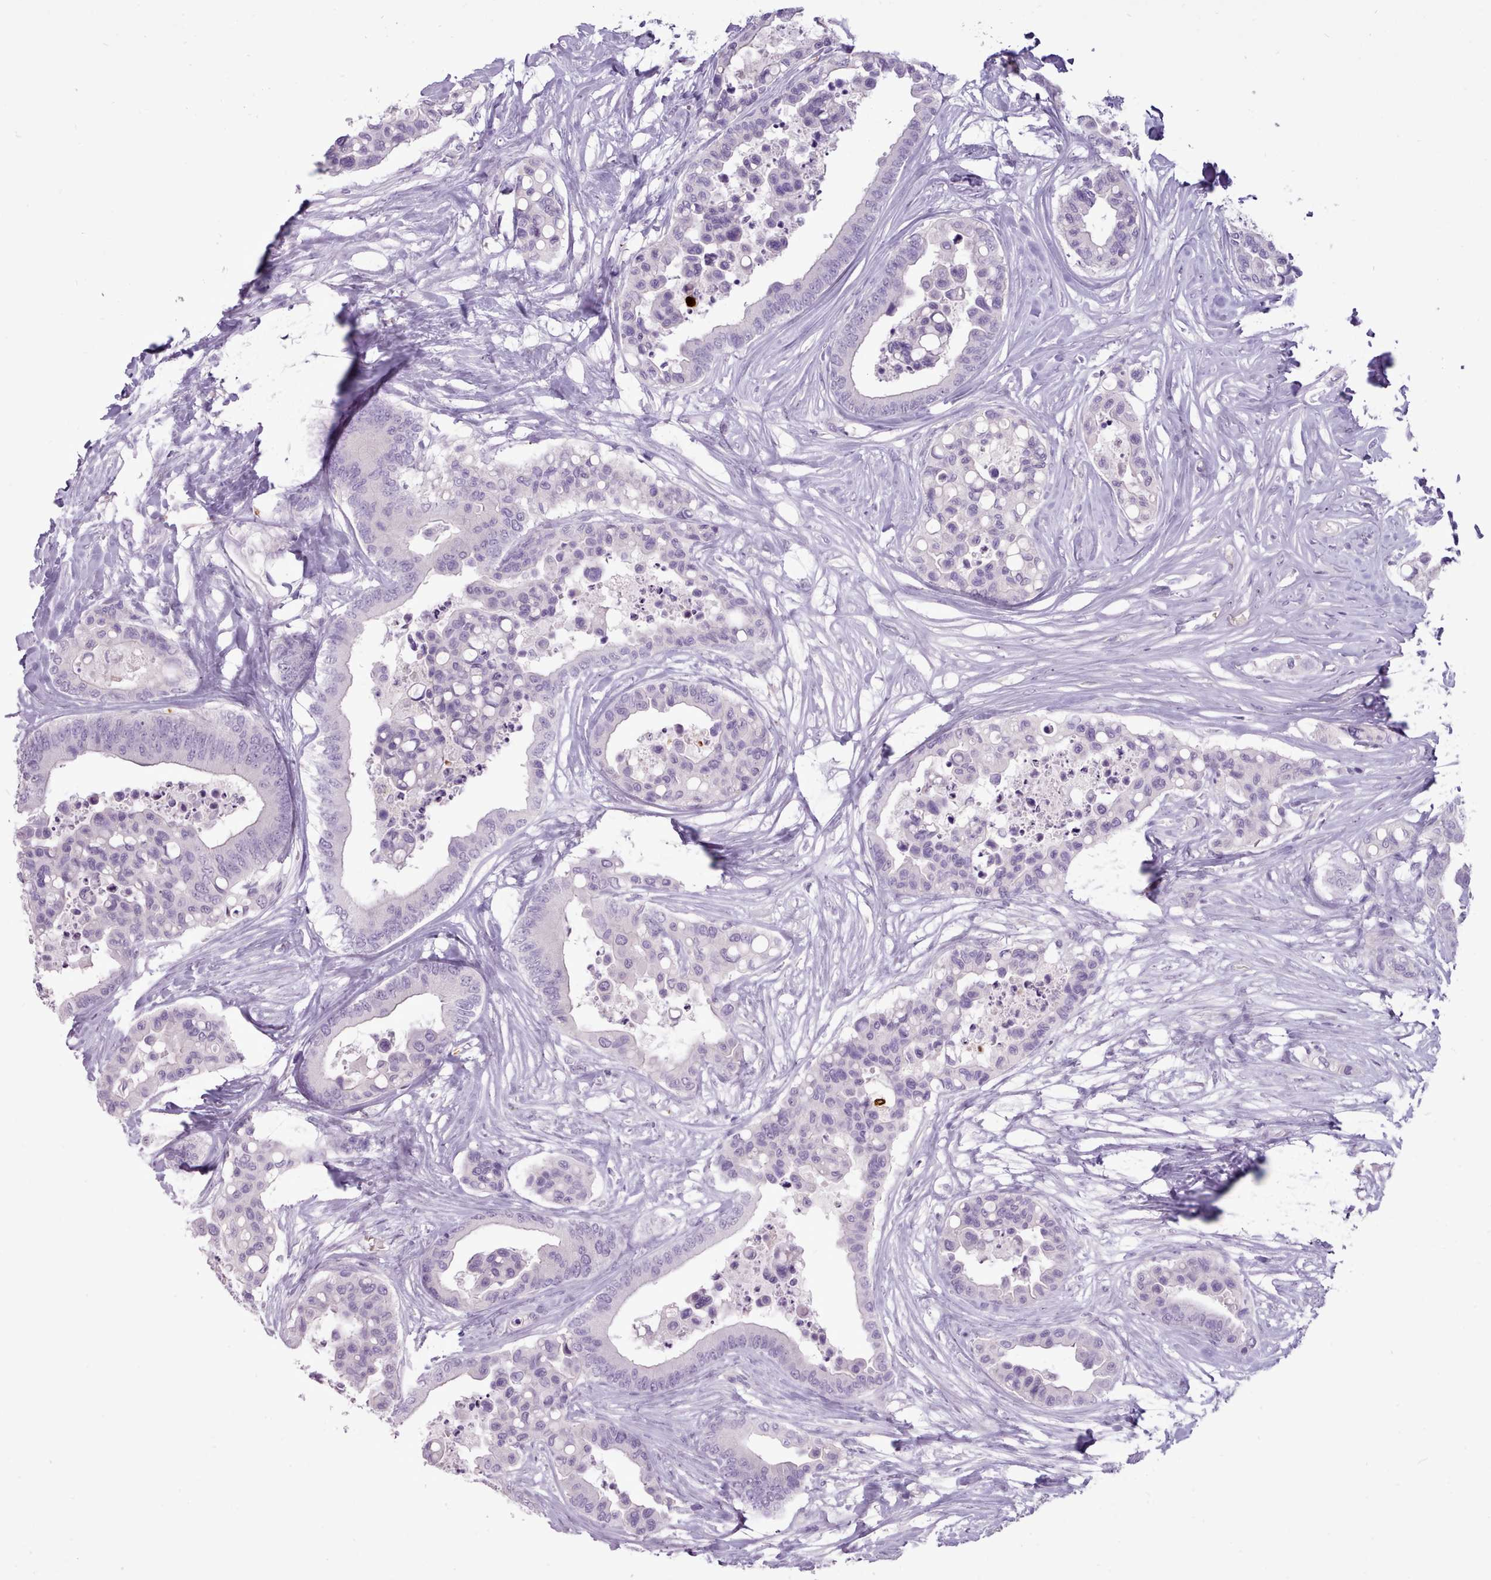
{"staining": {"intensity": "negative", "quantity": "none", "location": "none"}, "tissue": "colorectal cancer", "cell_type": "Tumor cells", "image_type": "cancer", "snomed": [{"axis": "morphology", "description": "Adenocarcinoma, NOS"}, {"axis": "topography", "description": "Colon"}], "caption": "This is a photomicrograph of immunohistochemistry (IHC) staining of colorectal cancer (adenocarcinoma), which shows no positivity in tumor cells.", "gene": "ATRAID", "patient": {"sex": "male", "age": 82}}